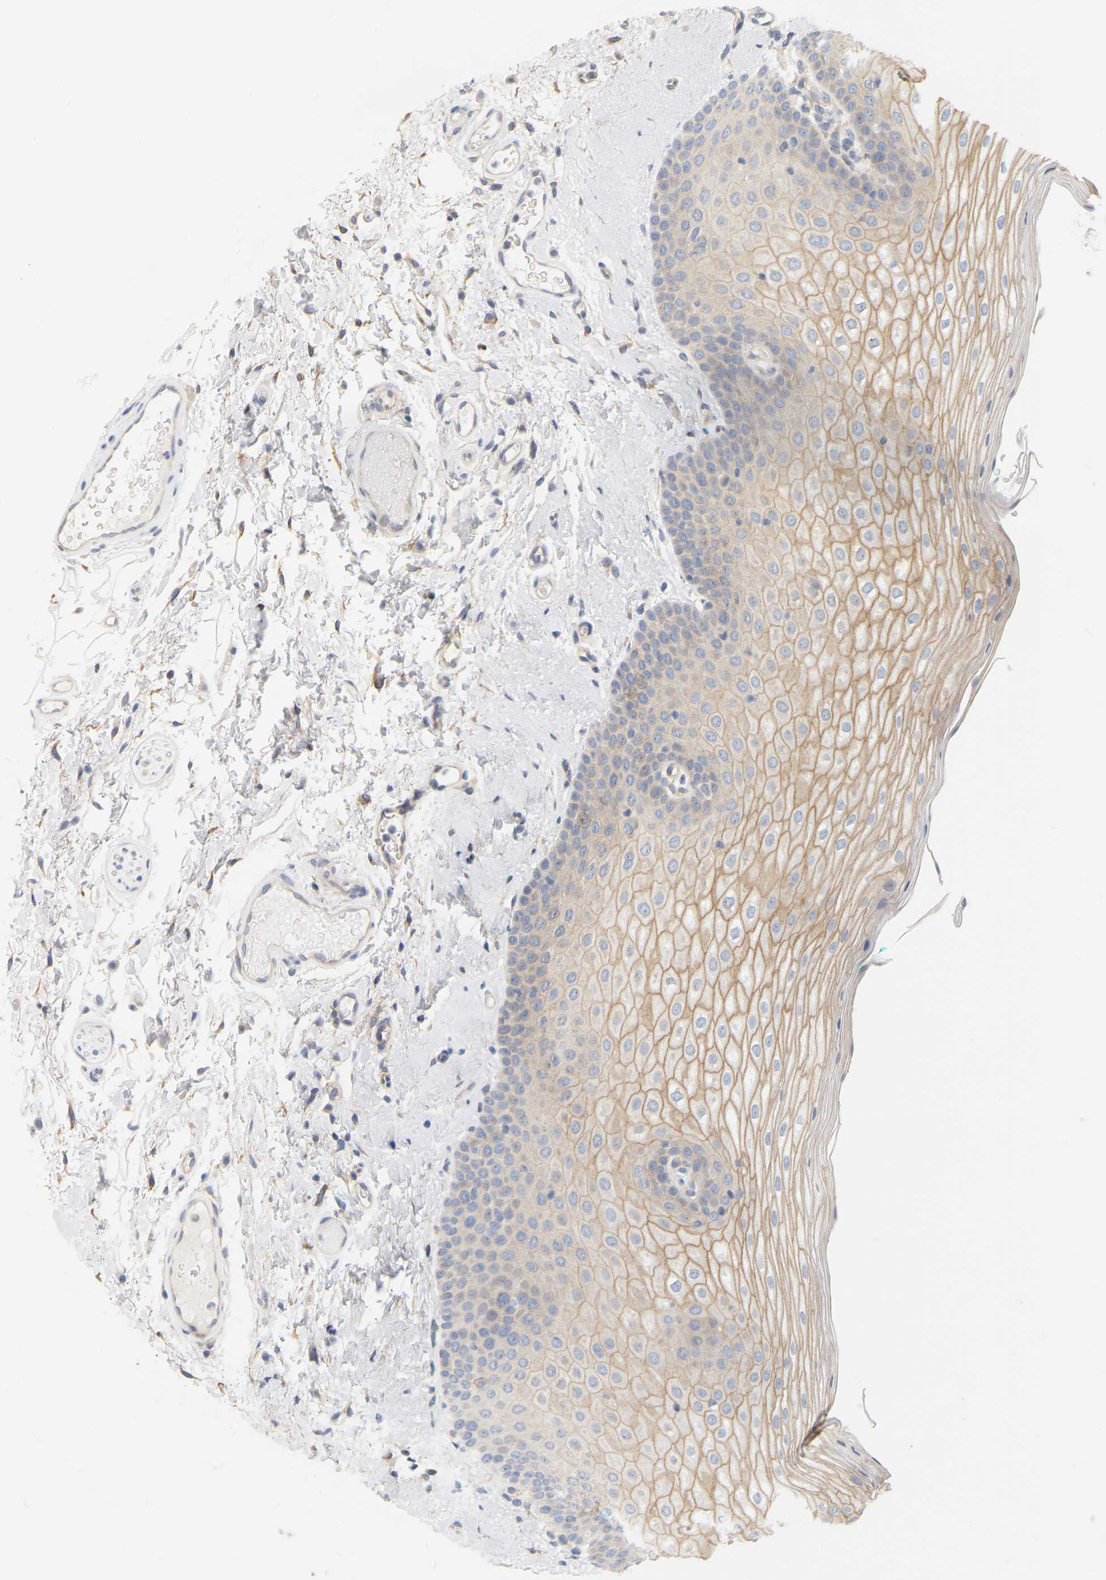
{"staining": {"intensity": "moderate", "quantity": "<25%", "location": "cytoplasmic/membranous"}, "tissue": "oral mucosa", "cell_type": "Squamous epithelial cells", "image_type": "normal", "snomed": [{"axis": "morphology", "description": "Normal tissue, NOS"}, {"axis": "topography", "description": "Skin"}, {"axis": "topography", "description": "Oral tissue"}], "caption": "Immunohistochemistry staining of normal oral mucosa, which exhibits low levels of moderate cytoplasmic/membranous positivity in about <25% of squamous epithelial cells indicating moderate cytoplasmic/membranous protein positivity. The staining was performed using DAB (3,3'-diaminobenzidine) (brown) for protein detection and nuclei were counterstained in hematoxylin (blue).", "gene": "MINDY4", "patient": {"sex": "male", "age": 84}}